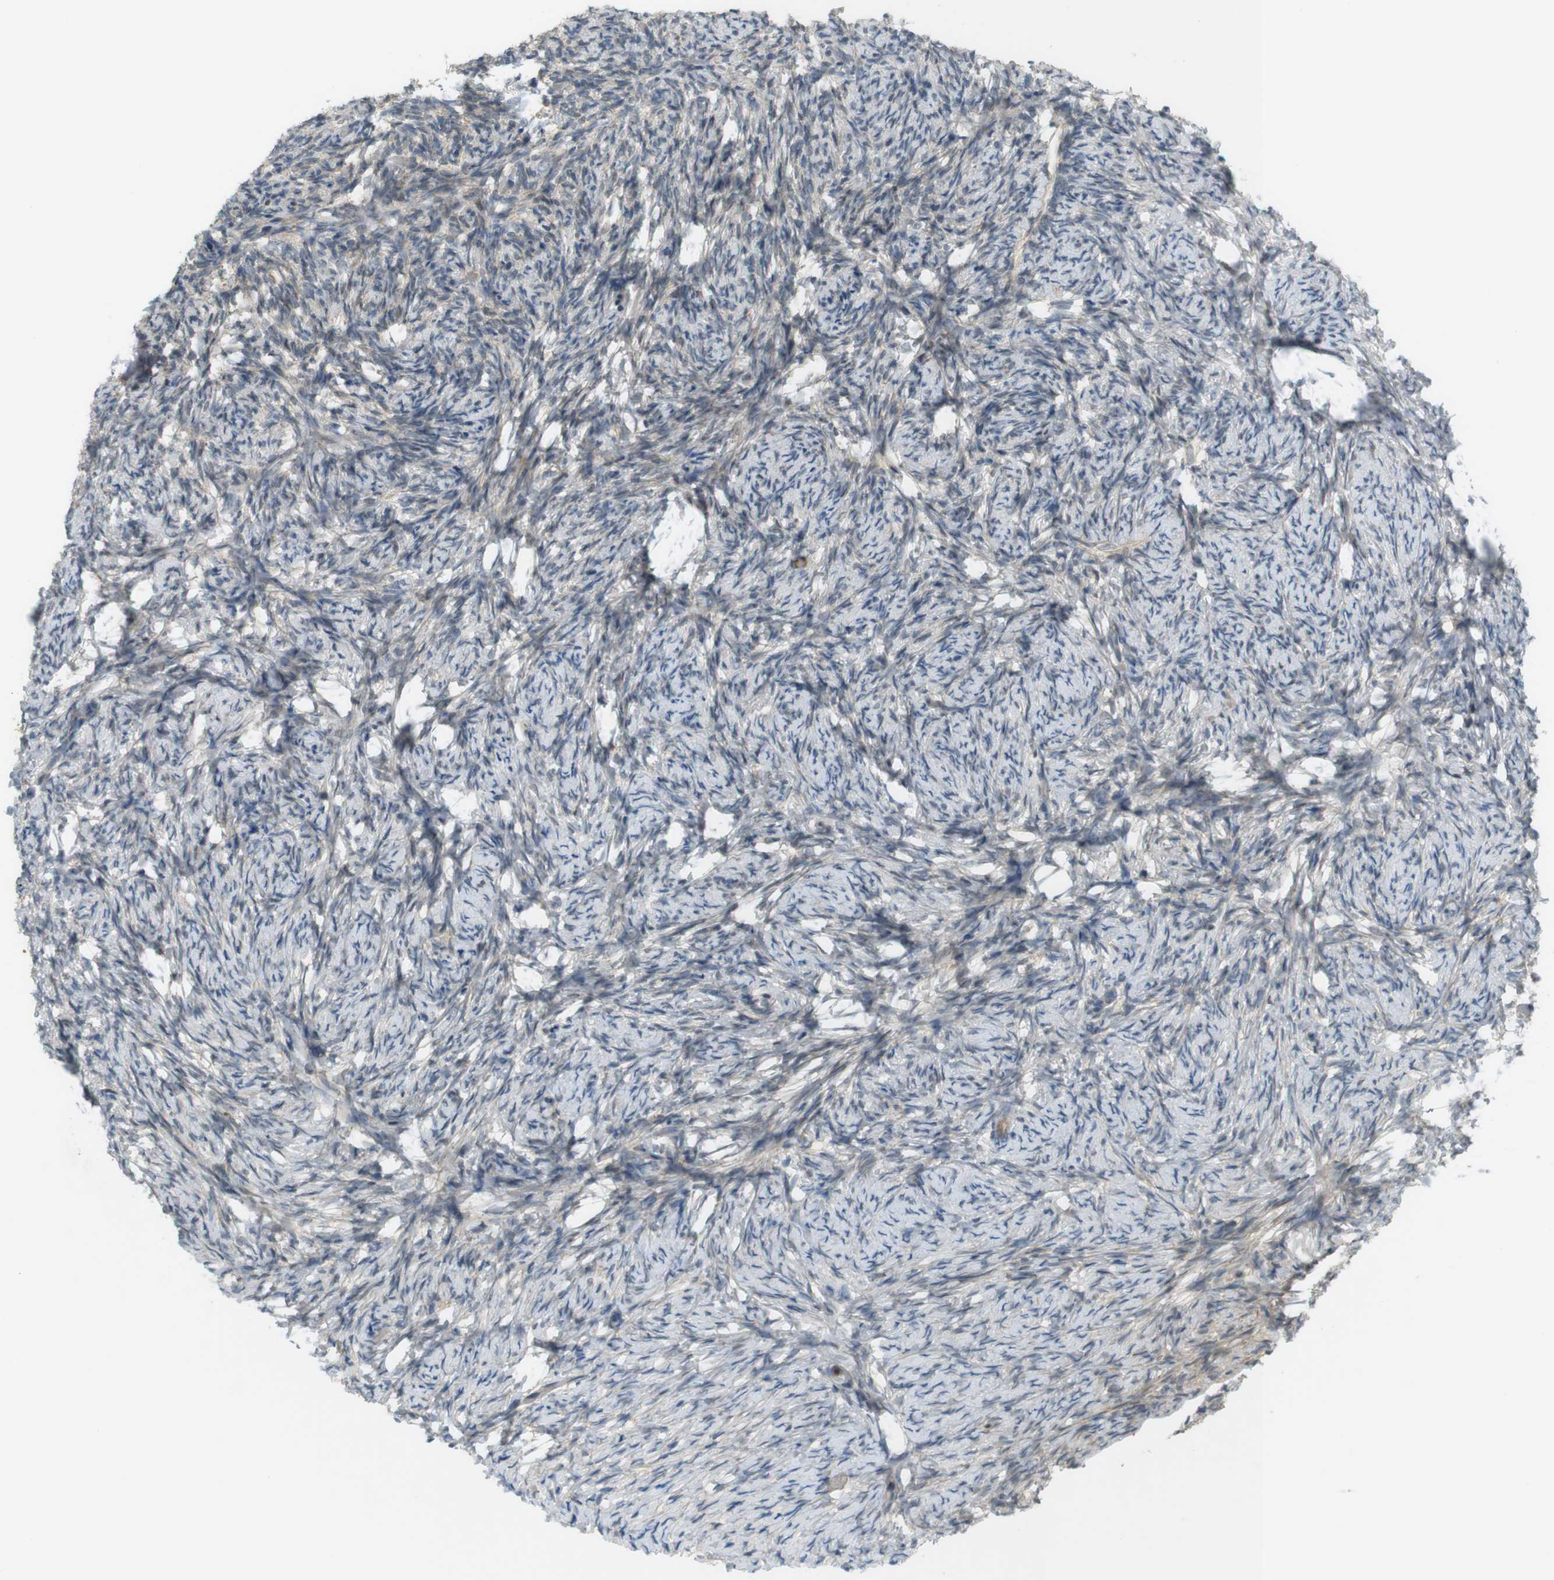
{"staining": {"intensity": "moderate", "quantity": ">75%", "location": "cytoplasmic/membranous"}, "tissue": "ovary", "cell_type": "Follicle cells", "image_type": "normal", "snomed": [{"axis": "morphology", "description": "Normal tissue, NOS"}, {"axis": "topography", "description": "Ovary"}], "caption": "Immunohistochemical staining of benign human ovary displays medium levels of moderate cytoplasmic/membranous positivity in about >75% of follicle cells.", "gene": "ZDHHC20", "patient": {"sex": "female", "age": 60}}